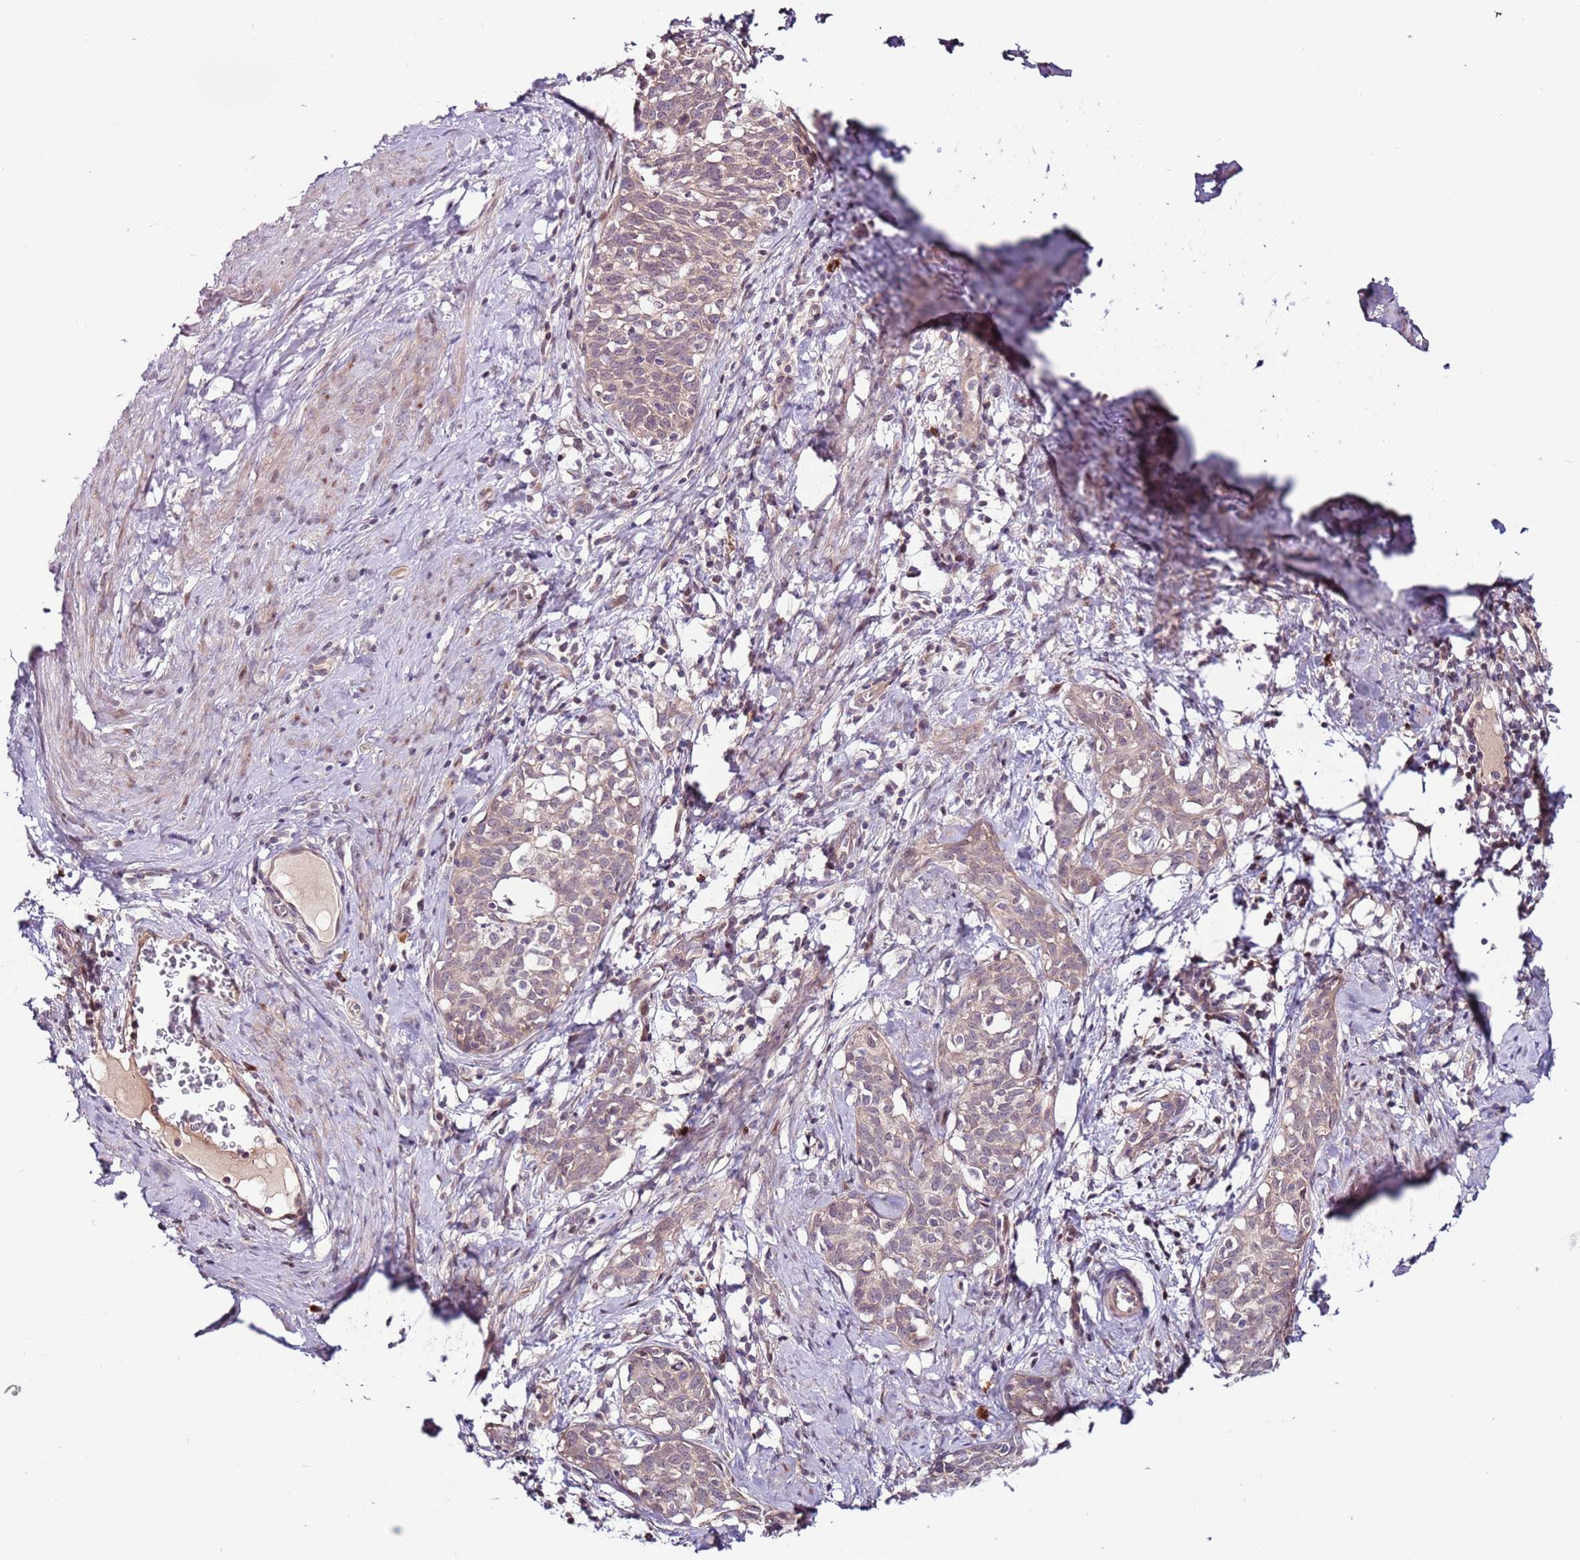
{"staining": {"intensity": "weak", "quantity": "<25%", "location": "cytoplasmic/membranous"}, "tissue": "cervical cancer", "cell_type": "Tumor cells", "image_type": "cancer", "snomed": [{"axis": "morphology", "description": "Squamous cell carcinoma, NOS"}, {"axis": "topography", "description": "Cervix"}], "caption": "The histopathology image demonstrates no significant staining in tumor cells of cervical cancer (squamous cell carcinoma).", "gene": "MTG2", "patient": {"sex": "female", "age": 52}}